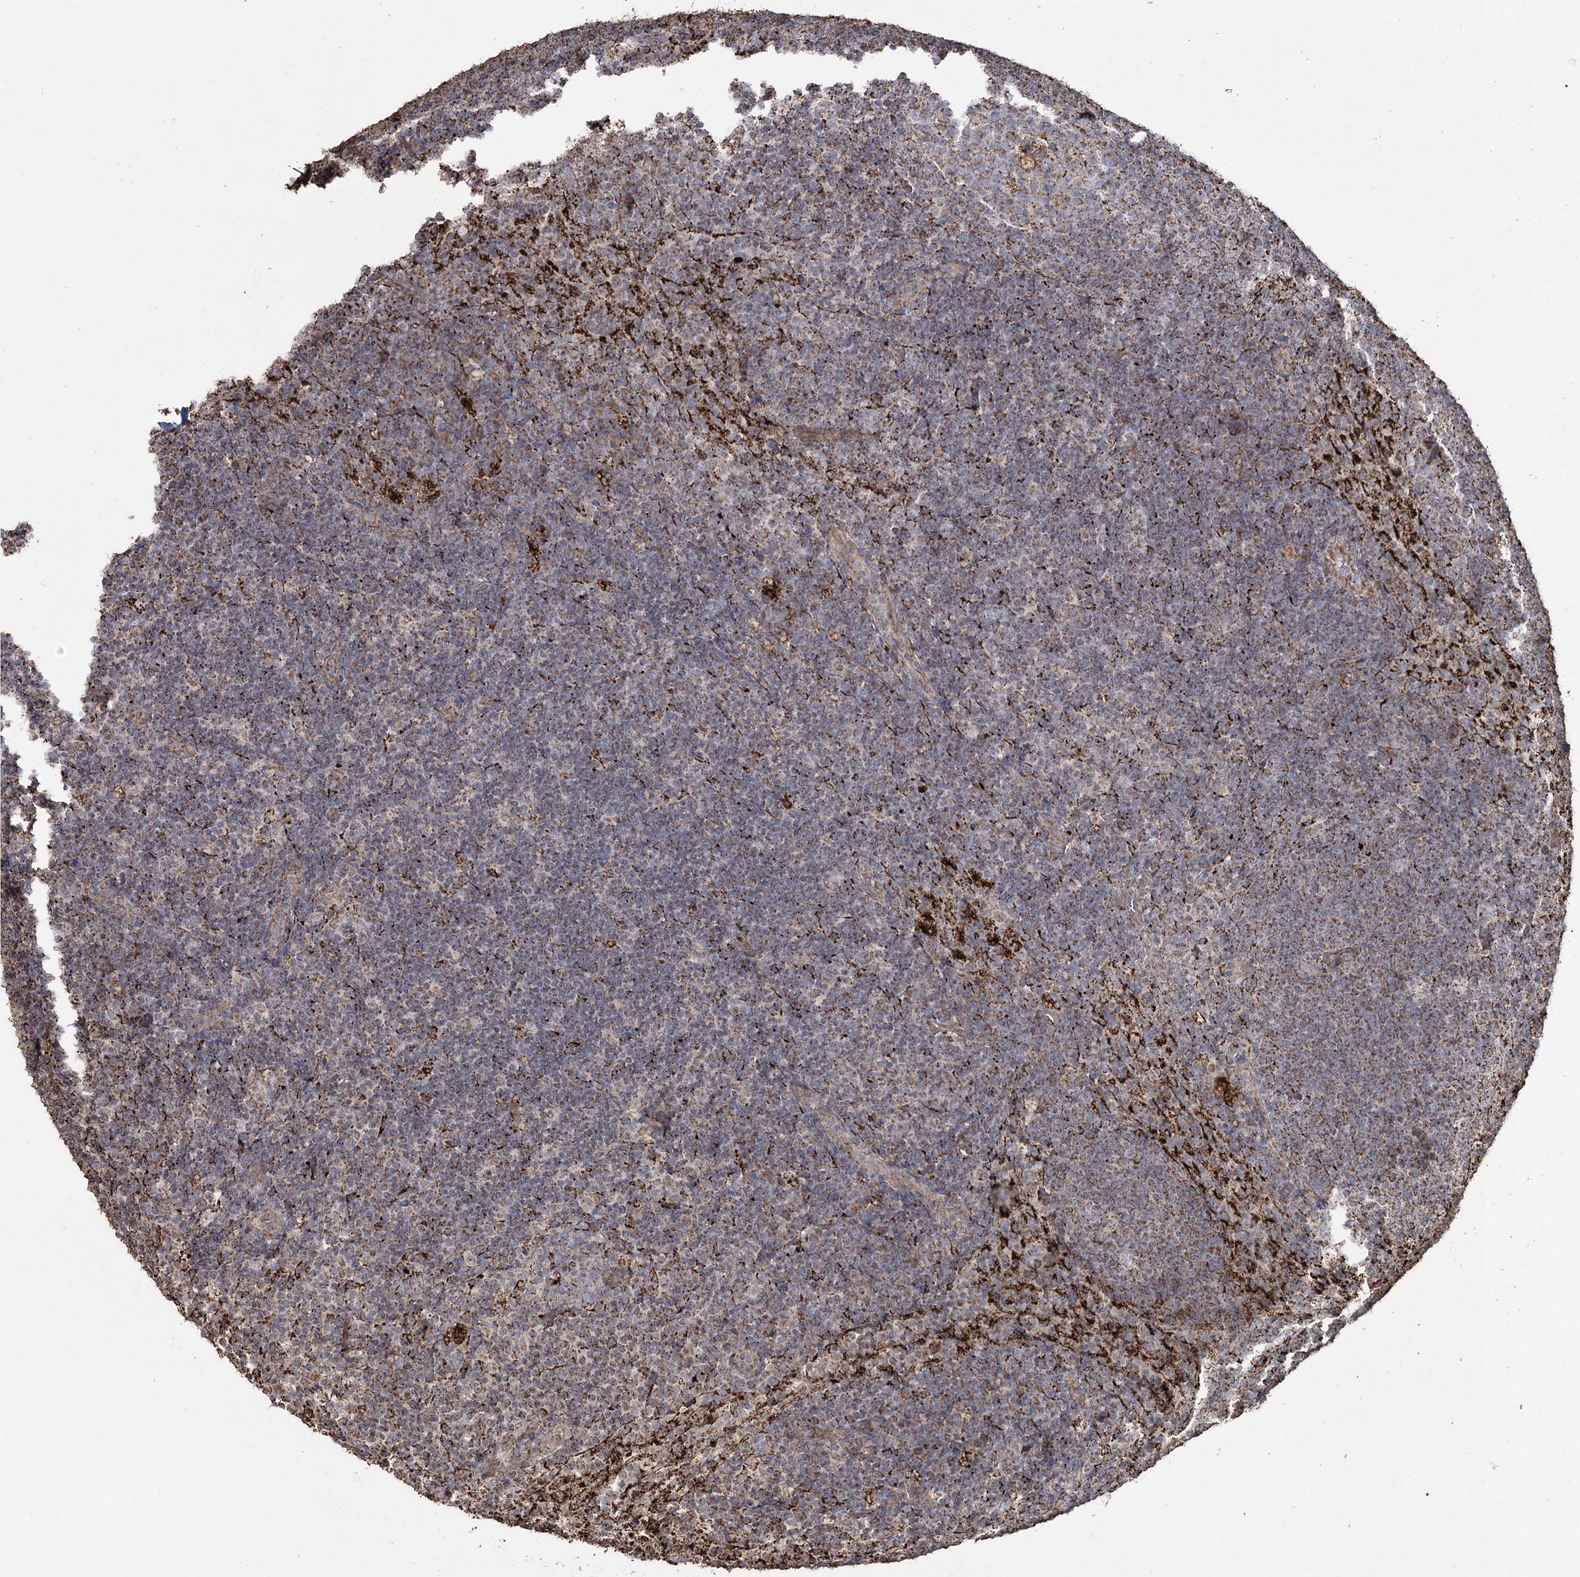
{"staining": {"intensity": "moderate", "quantity": "<25%", "location": "cytoplasmic/membranous"}, "tissue": "lymph node", "cell_type": "Germinal center cells", "image_type": "normal", "snomed": [{"axis": "morphology", "description": "Normal tissue, NOS"}, {"axis": "topography", "description": "Lymph node"}], "caption": "DAB immunohistochemical staining of benign lymph node displays moderate cytoplasmic/membranous protein expression in approximately <25% of germinal center cells.", "gene": "SLF2", "patient": {"sex": "female", "age": 70}}